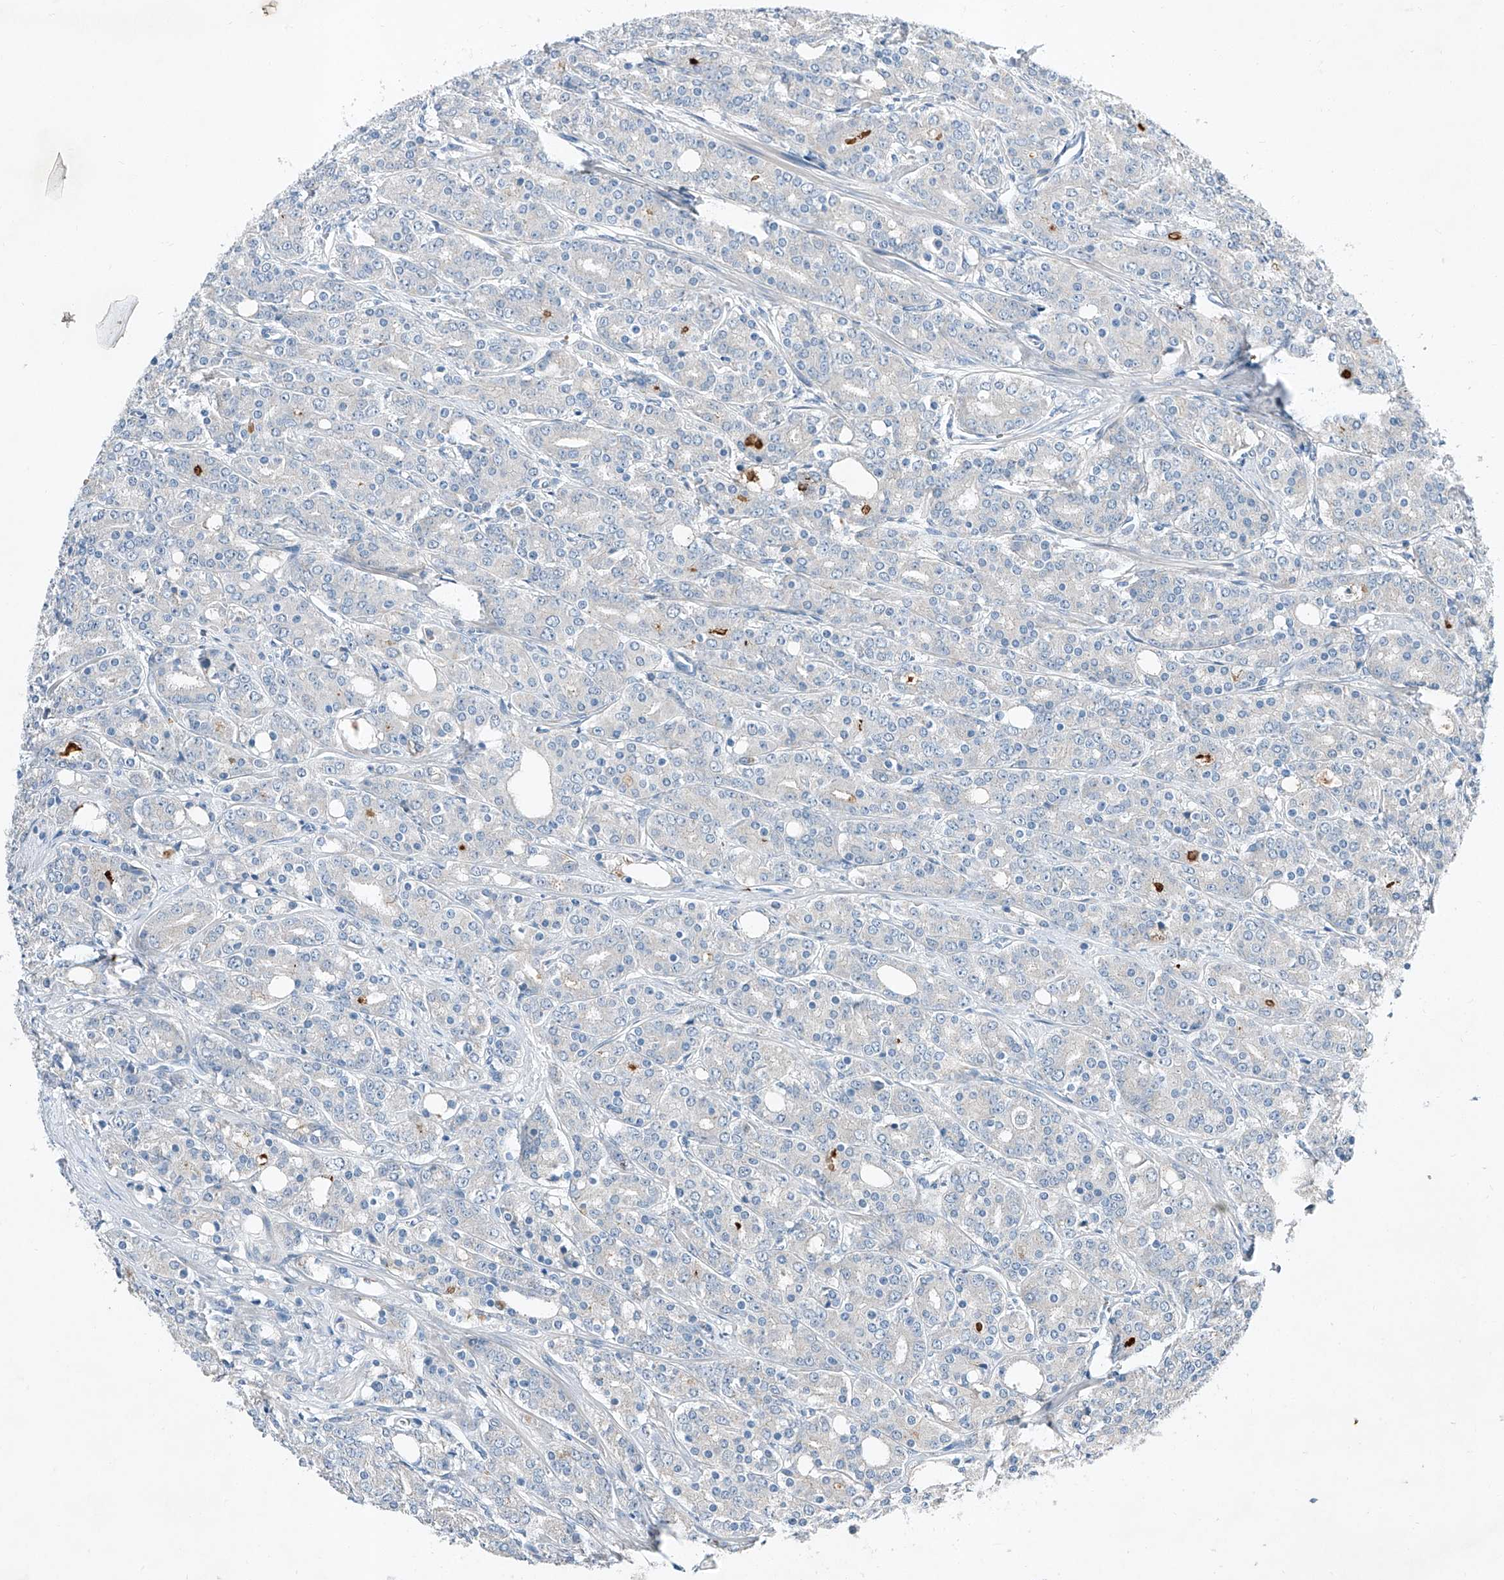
{"staining": {"intensity": "negative", "quantity": "none", "location": "none"}, "tissue": "prostate cancer", "cell_type": "Tumor cells", "image_type": "cancer", "snomed": [{"axis": "morphology", "description": "Adenocarcinoma, High grade"}, {"axis": "topography", "description": "Prostate"}], "caption": "This histopathology image is of prostate high-grade adenocarcinoma stained with immunohistochemistry (IHC) to label a protein in brown with the nuclei are counter-stained blue. There is no expression in tumor cells. (Brightfield microscopy of DAB immunohistochemistry (IHC) at high magnification).", "gene": "MDGA1", "patient": {"sex": "male", "age": 62}}